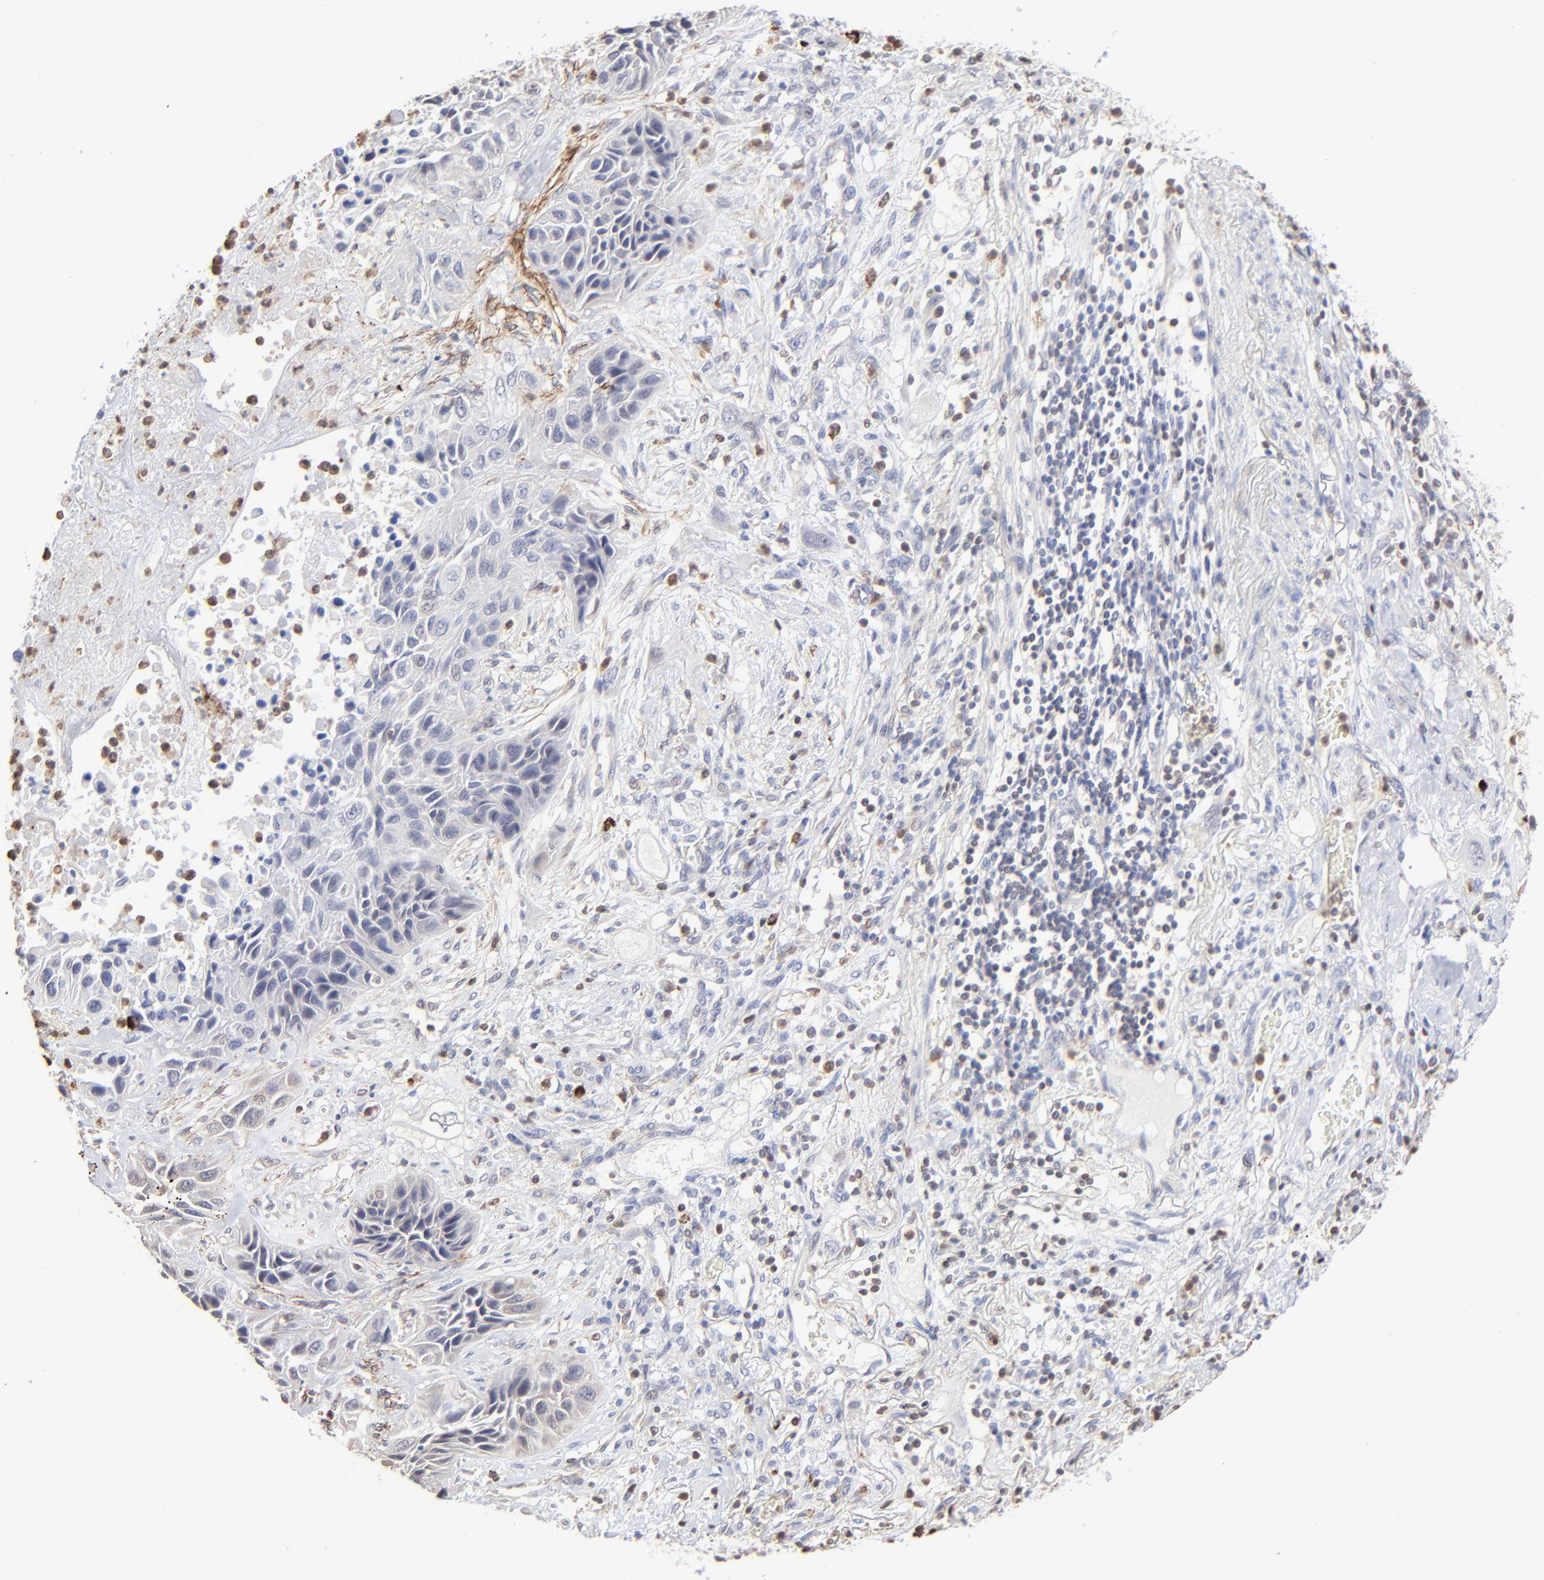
{"staining": {"intensity": "negative", "quantity": "none", "location": "none"}, "tissue": "lung cancer", "cell_type": "Tumor cells", "image_type": "cancer", "snomed": [{"axis": "morphology", "description": "Squamous cell carcinoma, NOS"}, {"axis": "topography", "description": "Lung"}], "caption": "Protein analysis of lung cancer displays no significant expression in tumor cells.", "gene": "TBXT", "patient": {"sex": "female", "age": 76}}